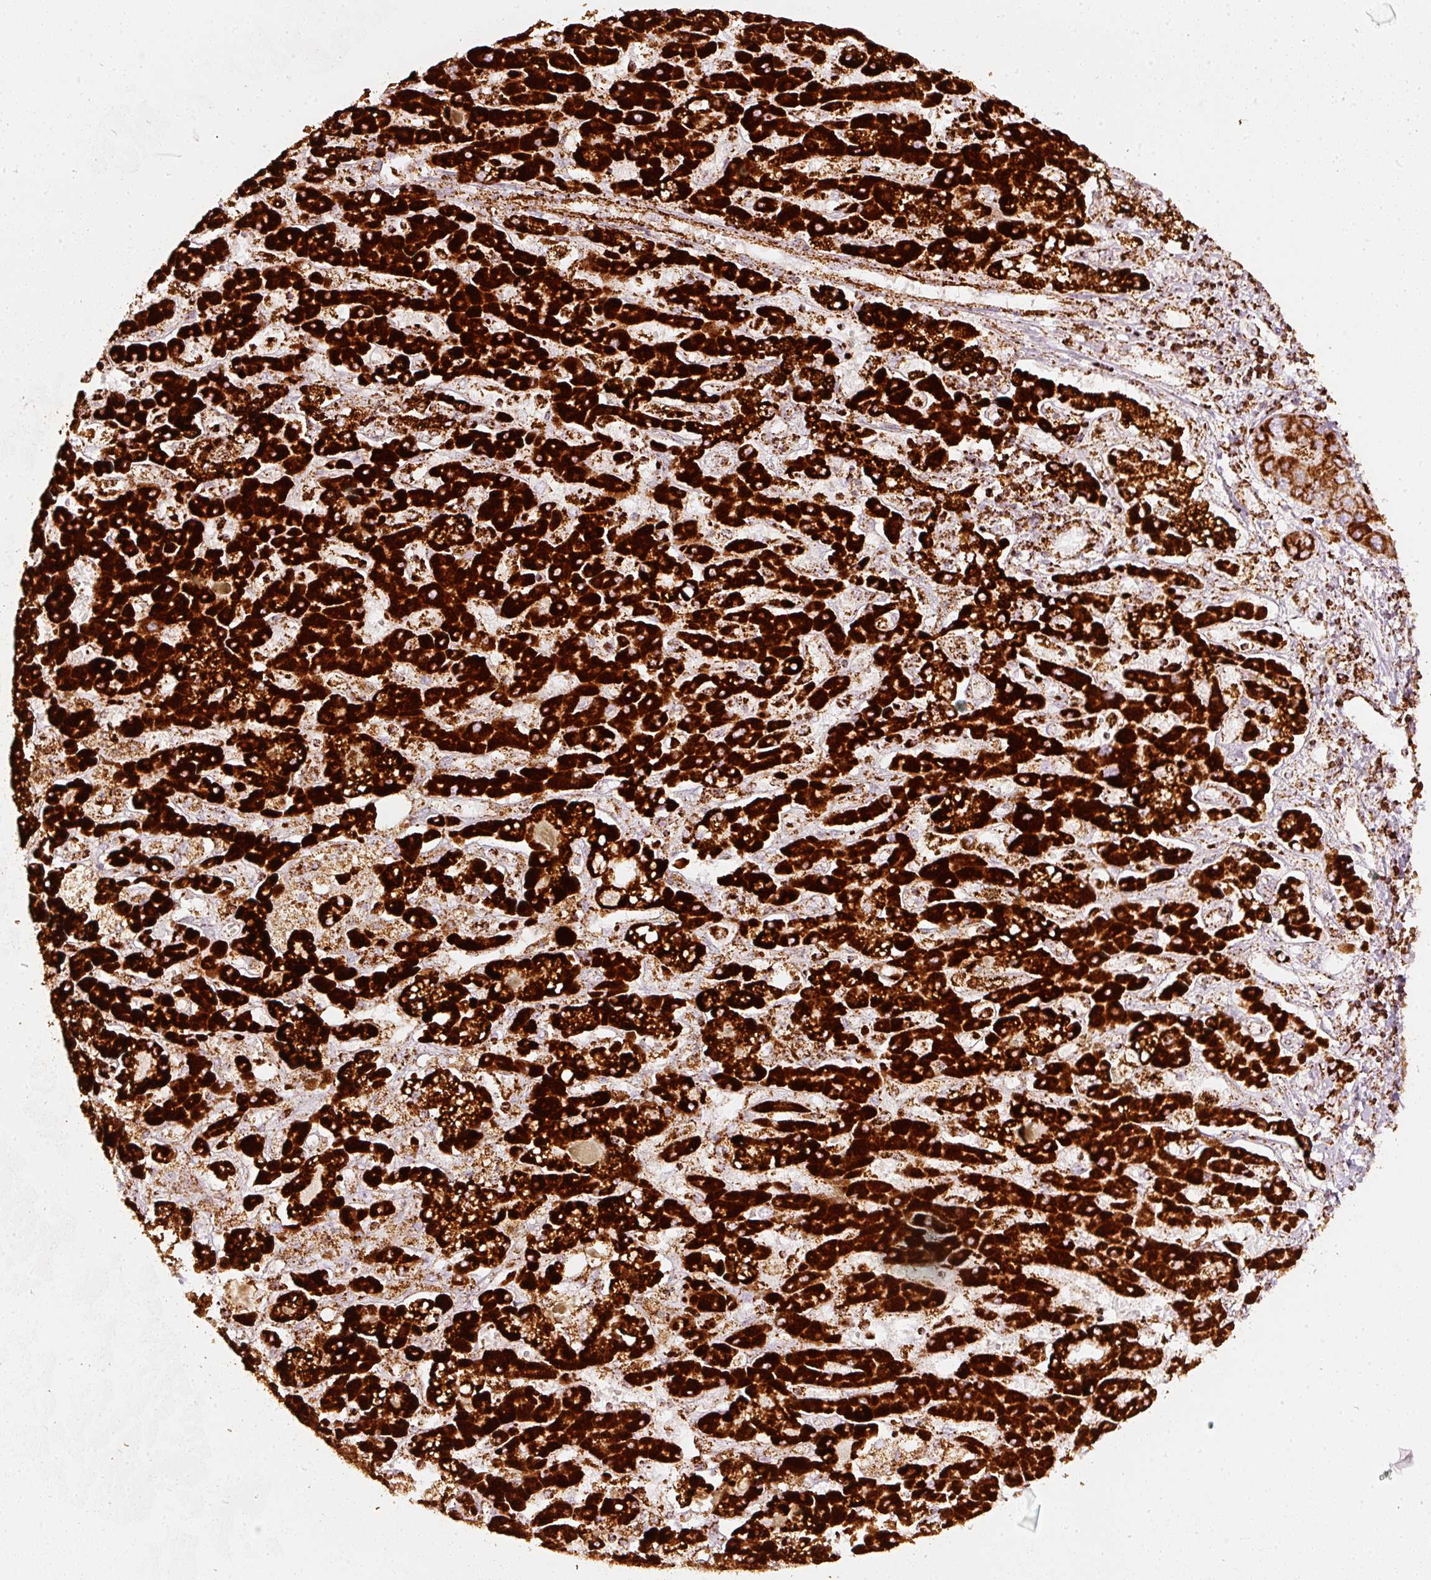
{"staining": {"intensity": "strong", "quantity": ">75%", "location": "cytoplasmic/membranous"}, "tissue": "liver cancer", "cell_type": "Tumor cells", "image_type": "cancer", "snomed": [{"axis": "morphology", "description": "Cholangiocarcinoma"}, {"axis": "topography", "description": "Liver"}], "caption": "Liver cancer was stained to show a protein in brown. There is high levels of strong cytoplasmic/membranous expression in about >75% of tumor cells.", "gene": "UQCRC1", "patient": {"sex": "male", "age": 67}}